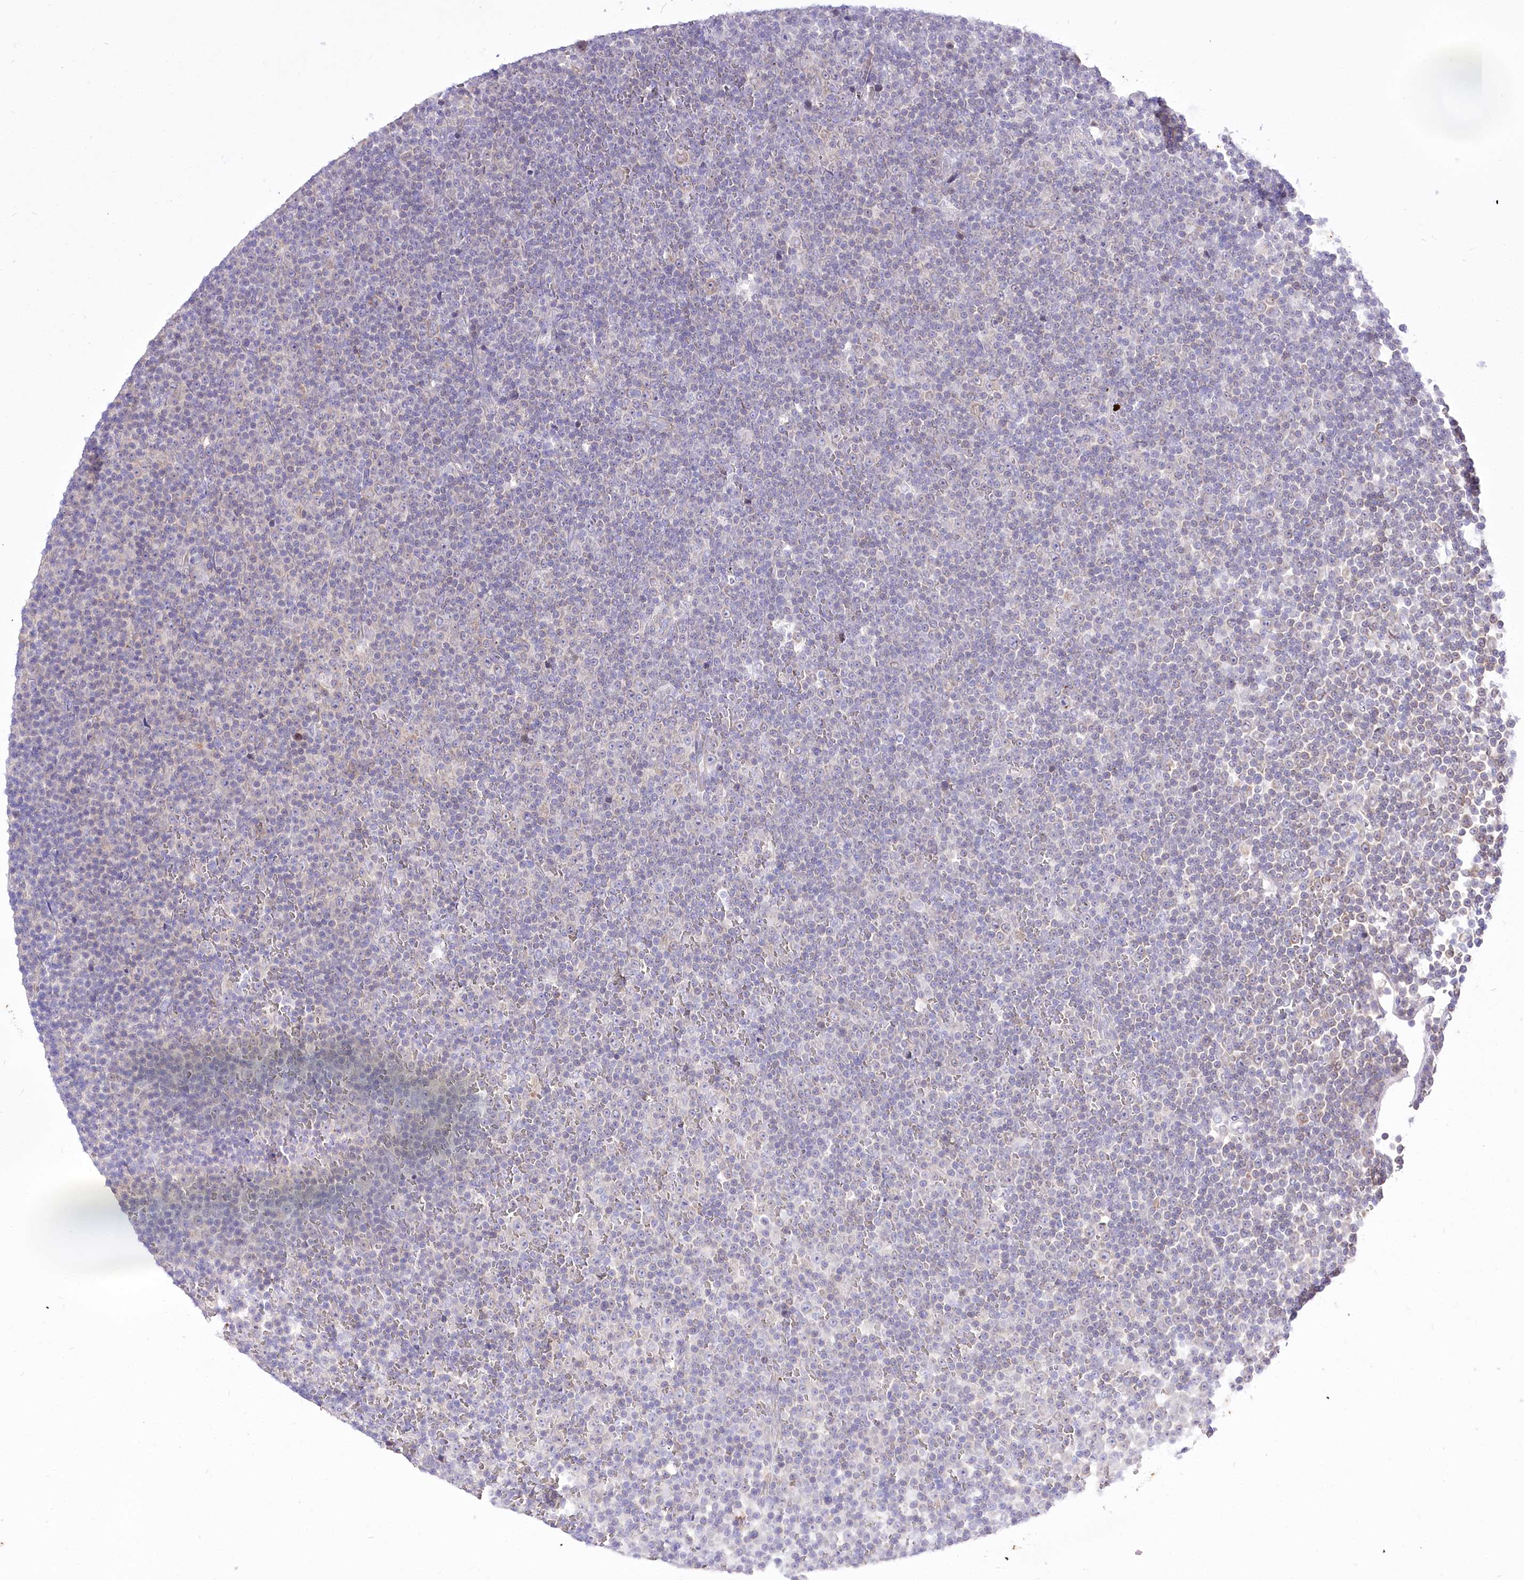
{"staining": {"intensity": "weak", "quantity": "<25%", "location": "cytoplasmic/membranous"}, "tissue": "lymphoma", "cell_type": "Tumor cells", "image_type": "cancer", "snomed": [{"axis": "morphology", "description": "Malignant lymphoma, non-Hodgkin's type, Low grade"}, {"axis": "topography", "description": "Lymph node"}], "caption": "A photomicrograph of human low-grade malignant lymphoma, non-Hodgkin's type is negative for staining in tumor cells.", "gene": "HELT", "patient": {"sex": "female", "age": 67}}